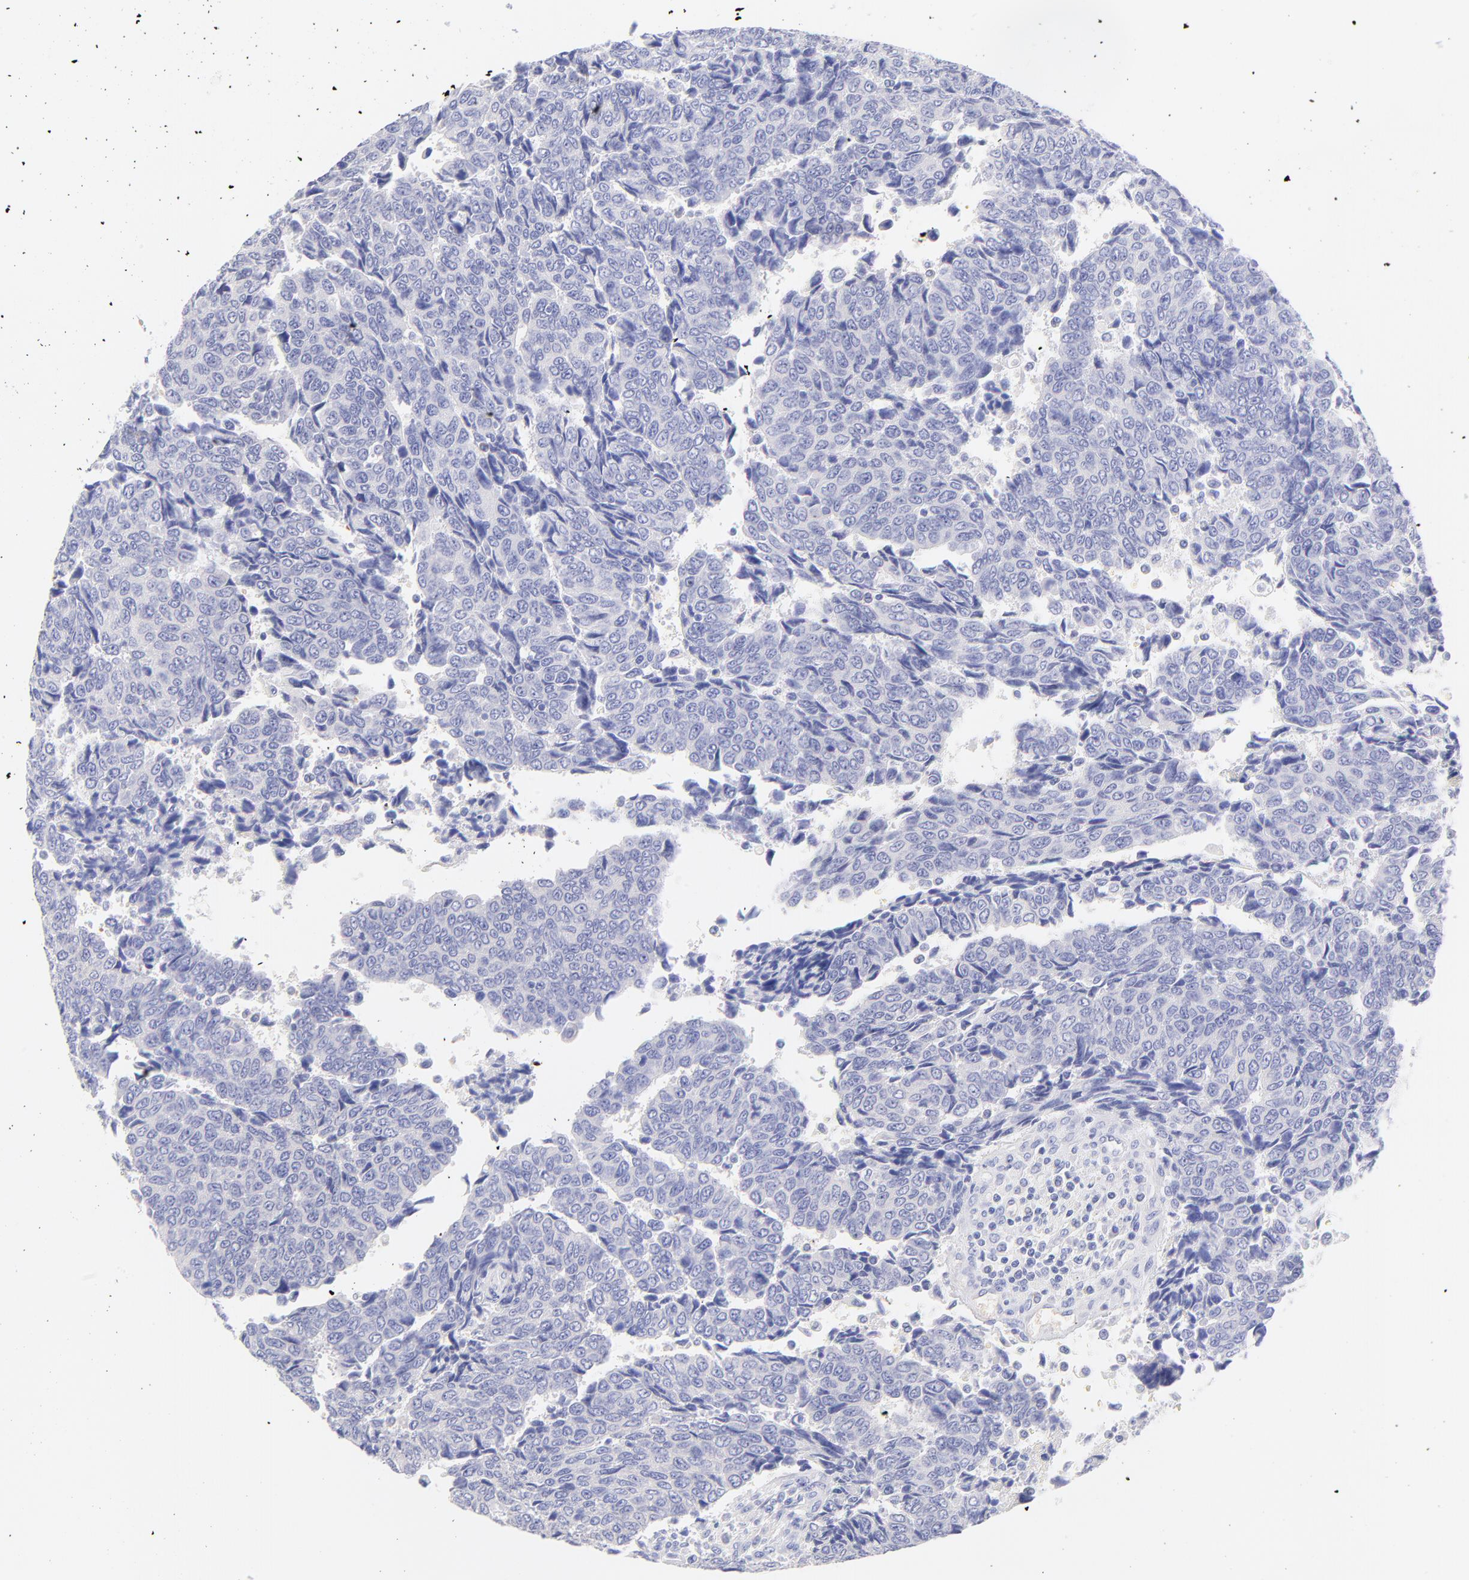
{"staining": {"intensity": "negative", "quantity": "none", "location": "none"}, "tissue": "urothelial cancer", "cell_type": "Tumor cells", "image_type": "cancer", "snomed": [{"axis": "morphology", "description": "Urothelial carcinoma, High grade"}, {"axis": "topography", "description": "Urinary bladder"}], "caption": "The photomicrograph demonstrates no staining of tumor cells in urothelial carcinoma (high-grade).", "gene": "FRMPD3", "patient": {"sex": "male", "age": 86}}